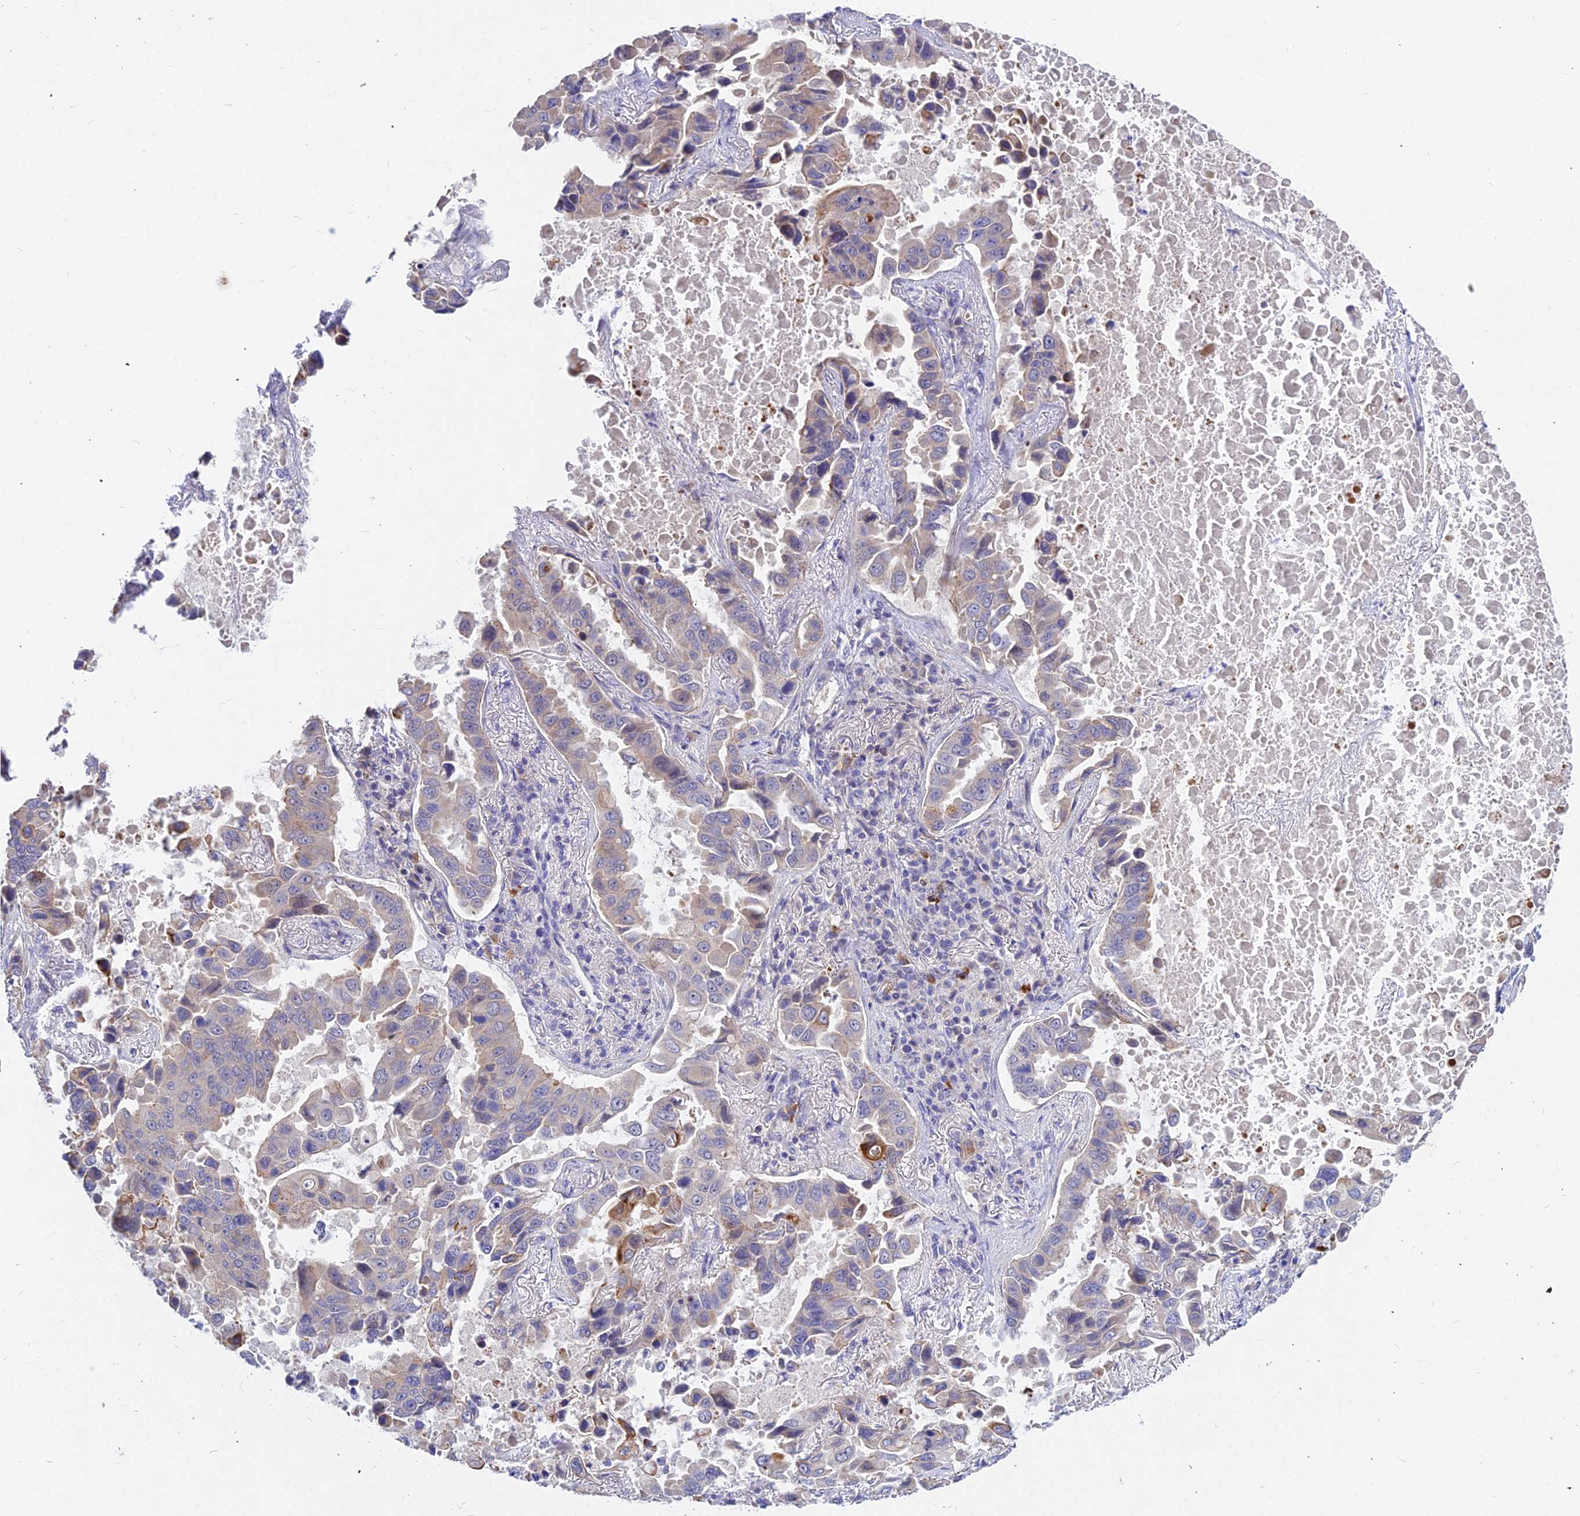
{"staining": {"intensity": "moderate", "quantity": "<25%", "location": "cytoplasmic/membranous"}, "tissue": "lung cancer", "cell_type": "Tumor cells", "image_type": "cancer", "snomed": [{"axis": "morphology", "description": "Adenocarcinoma, NOS"}, {"axis": "topography", "description": "Lung"}], "caption": "High-magnification brightfield microscopy of adenocarcinoma (lung) stained with DAB (brown) and counterstained with hematoxylin (blue). tumor cells exhibit moderate cytoplasmic/membranous positivity is seen in about<25% of cells.", "gene": "DMRTA1", "patient": {"sex": "male", "age": 64}}